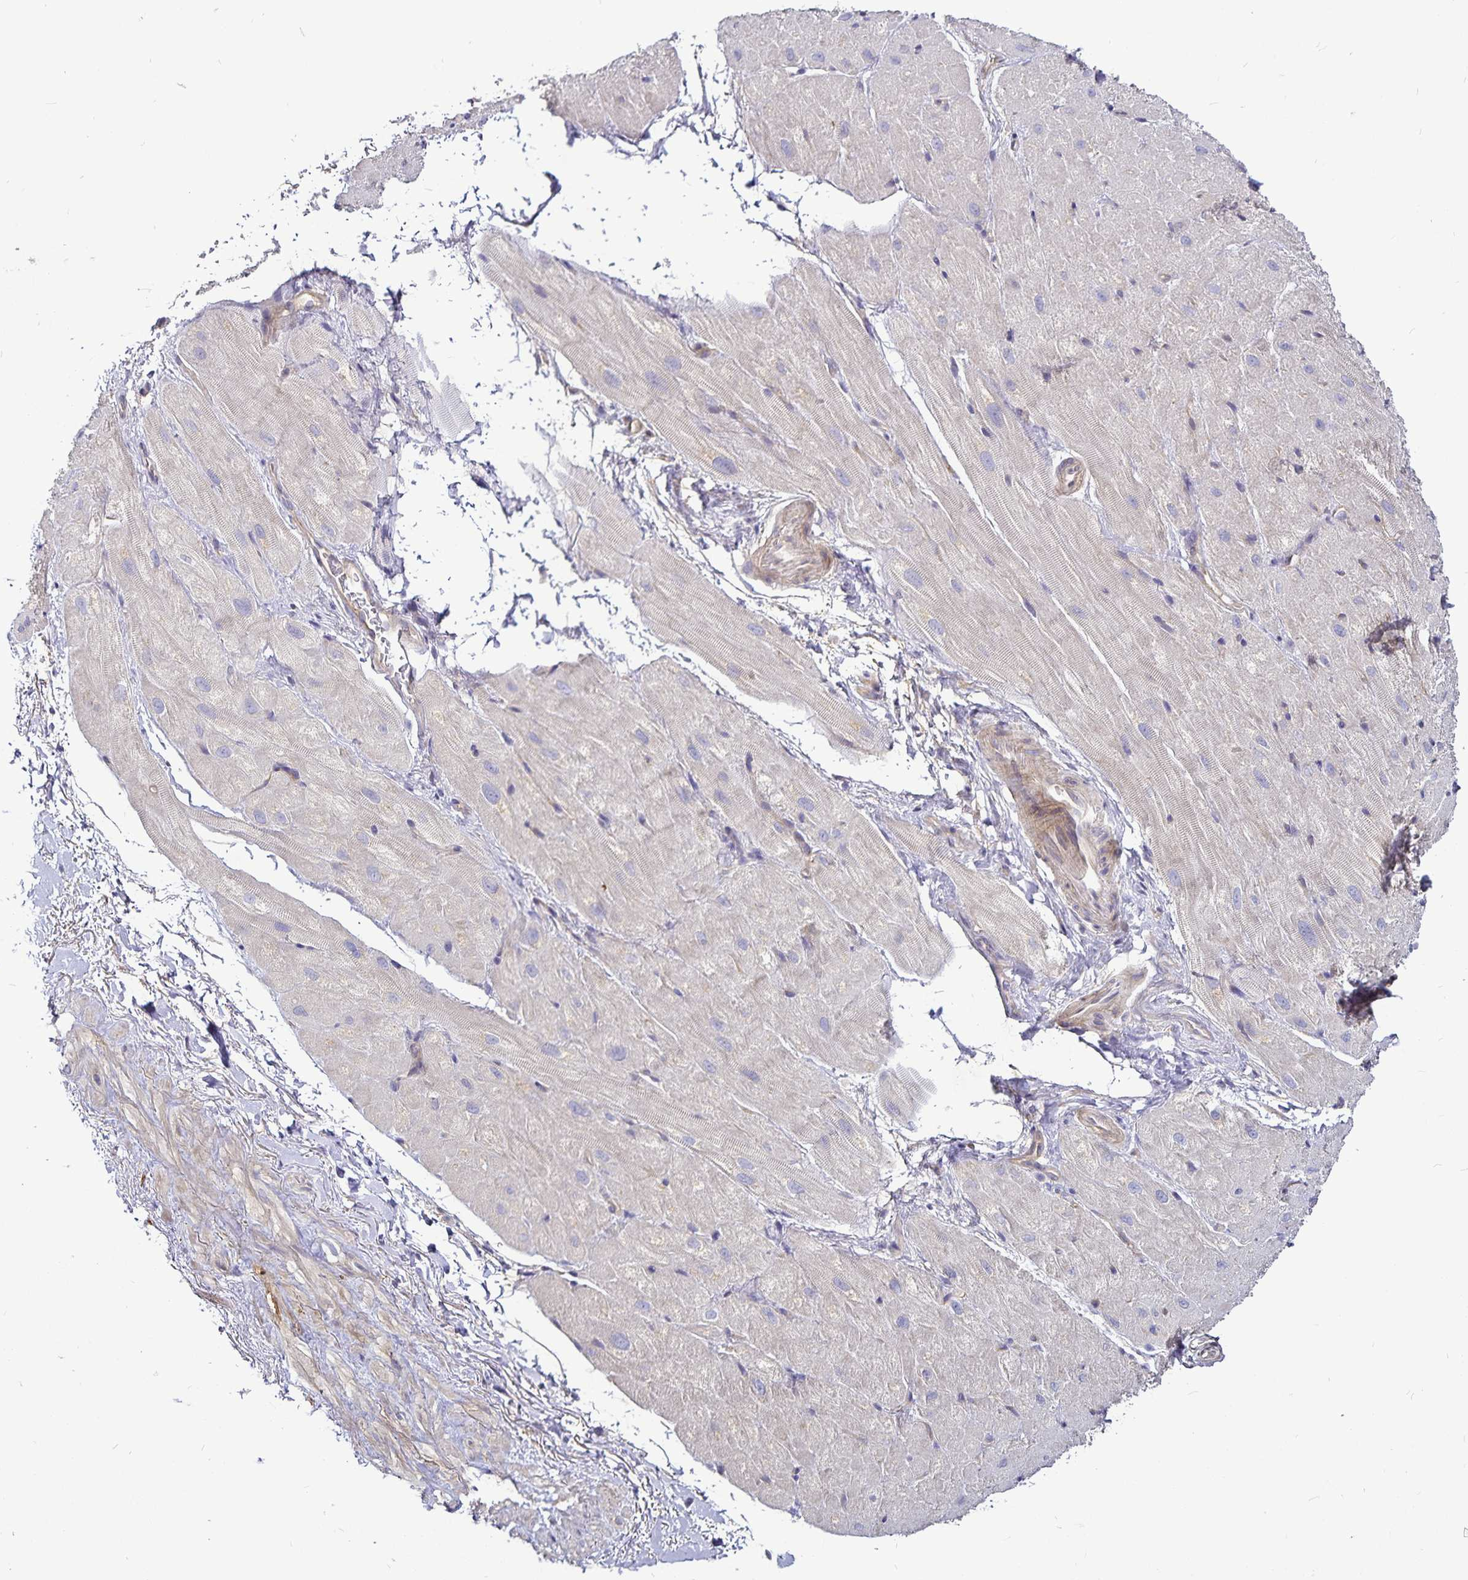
{"staining": {"intensity": "weak", "quantity": "<25%", "location": "cytoplasmic/membranous"}, "tissue": "heart muscle", "cell_type": "Cardiomyocytes", "image_type": "normal", "snomed": [{"axis": "morphology", "description": "Normal tissue, NOS"}, {"axis": "topography", "description": "Heart"}], "caption": "Cardiomyocytes are negative for brown protein staining in unremarkable heart muscle. (Brightfield microscopy of DAB (3,3'-diaminobenzidine) IHC at high magnification).", "gene": "GNG12", "patient": {"sex": "male", "age": 62}}